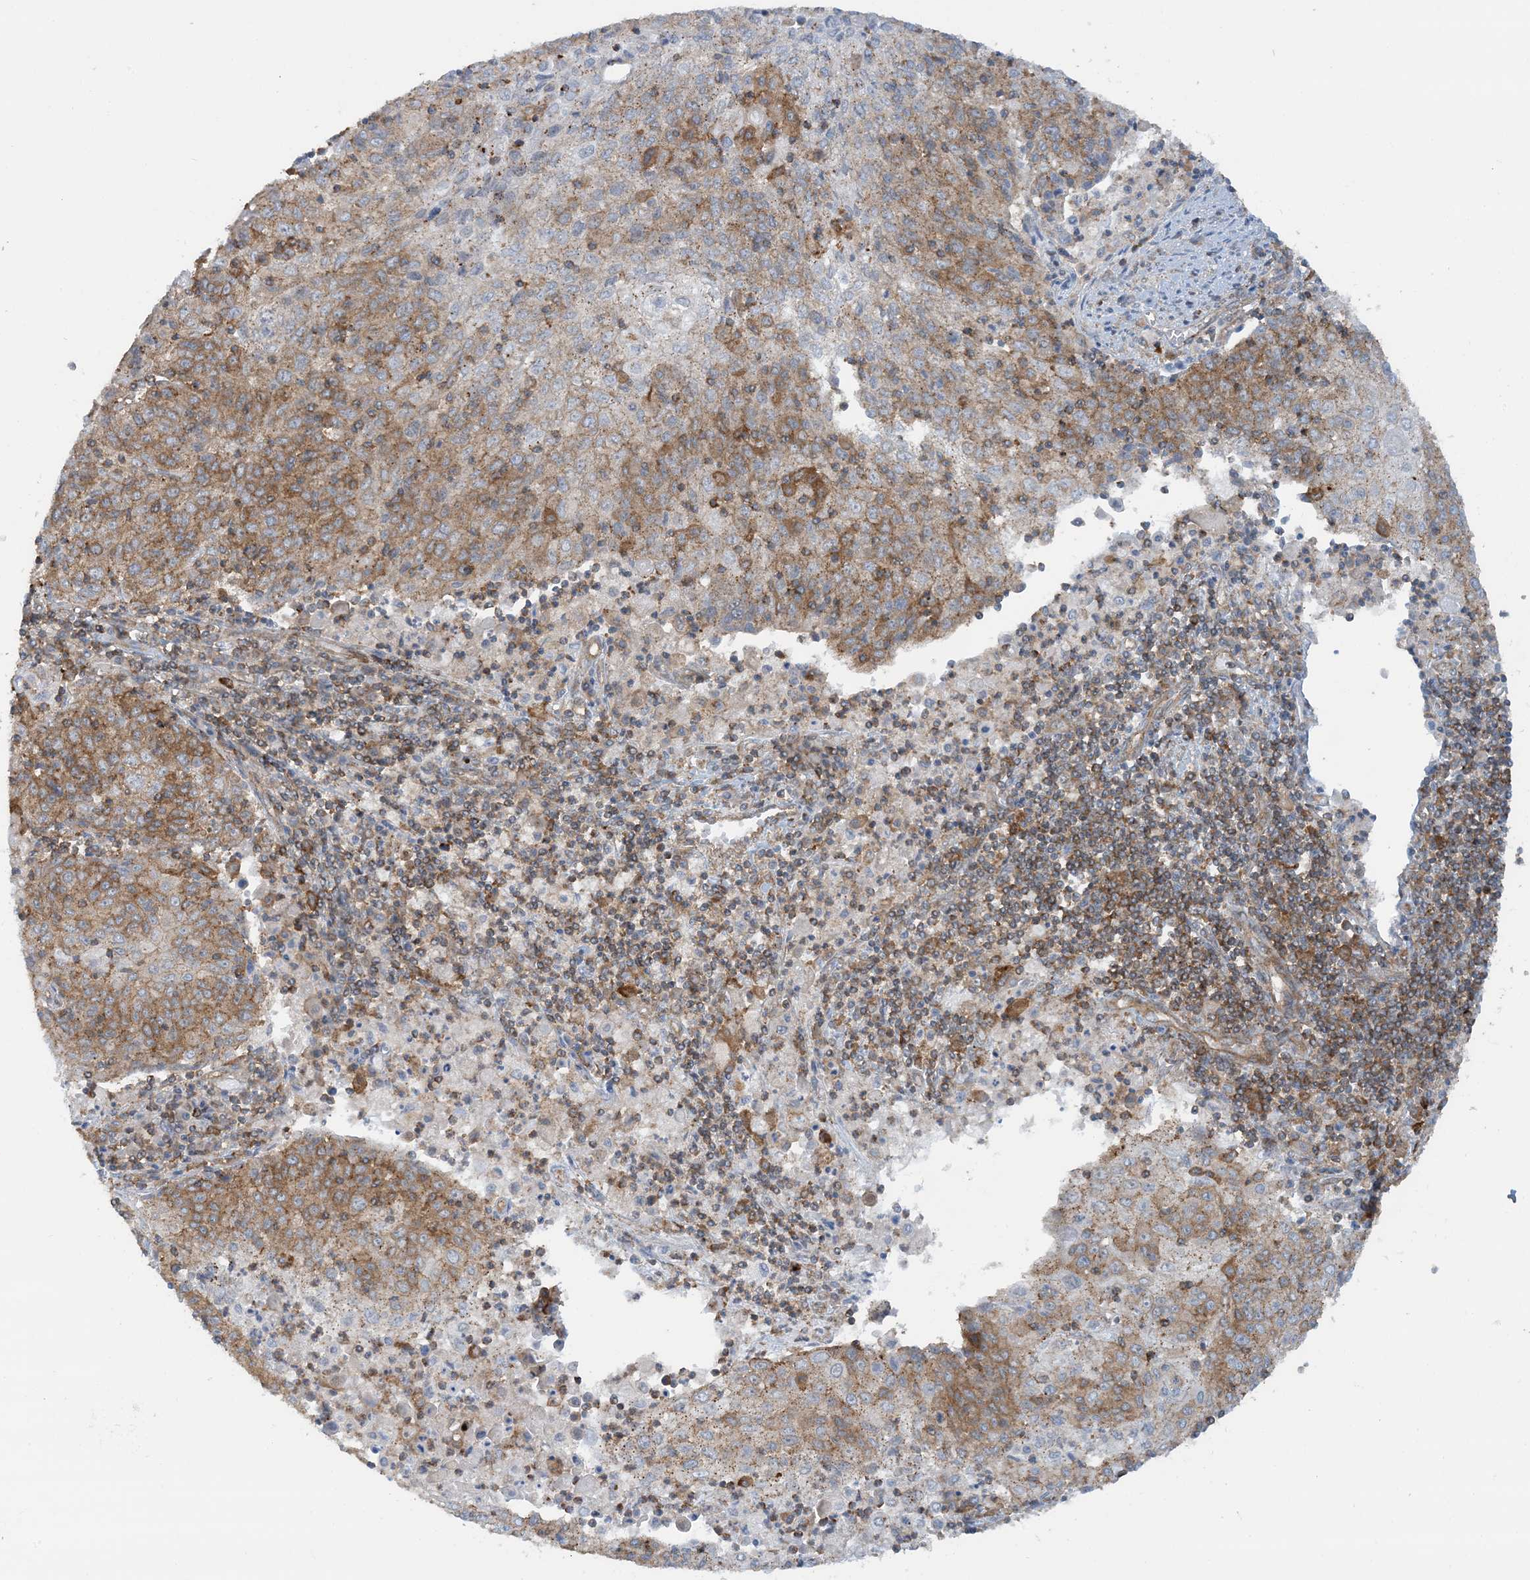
{"staining": {"intensity": "moderate", "quantity": "25%-75%", "location": "cytoplasmic/membranous"}, "tissue": "cervical cancer", "cell_type": "Tumor cells", "image_type": "cancer", "snomed": [{"axis": "morphology", "description": "Squamous cell carcinoma, NOS"}, {"axis": "topography", "description": "Cervix"}], "caption": "Squamous cell carcinoma (cervical) tissue exhibits moderate cytoplasmic/membranous positivity in approximately 25%-75% of tumor cells, visualized by immunohistochemistry.", "gene": "STAM2", "patient": {"sex": "female", "age": 48}}